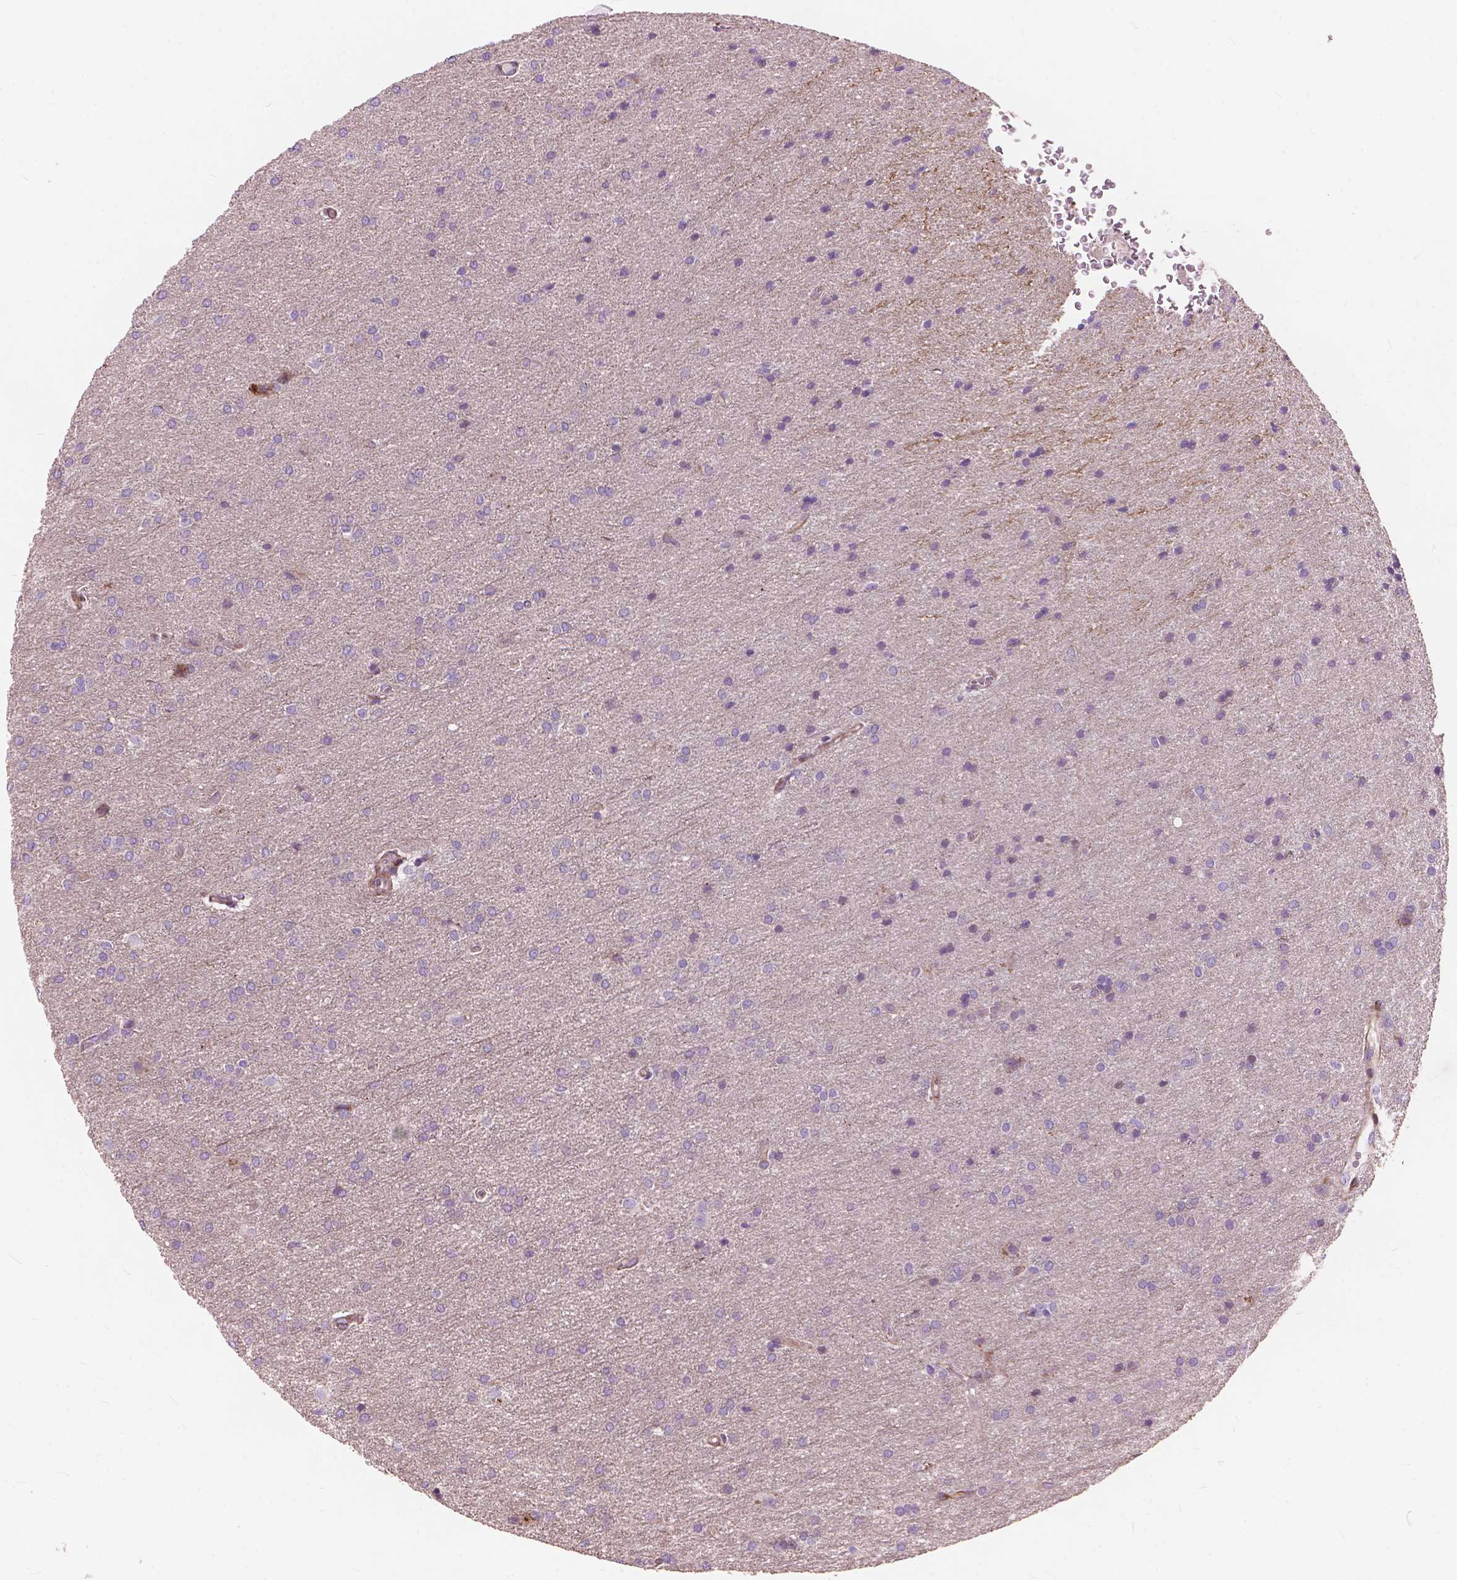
{"staining": {"intensity": "negative", "quantity": "none", "location": "none"}, "tissue": "glioma", "cell_type": "Tumor cells", "image_type": "cancer", "snomed": [{"axis": "morphology", "description": "Glioma, malignant, Low grade"}, {"axis": "topography", "description": "Brain"}], "caption": "Human glioma stained for a protein using immunohistochemistry displays no expression in tumor cells.", "gene": "MORN1", "patient": {"sex": "female", "age": 32}}